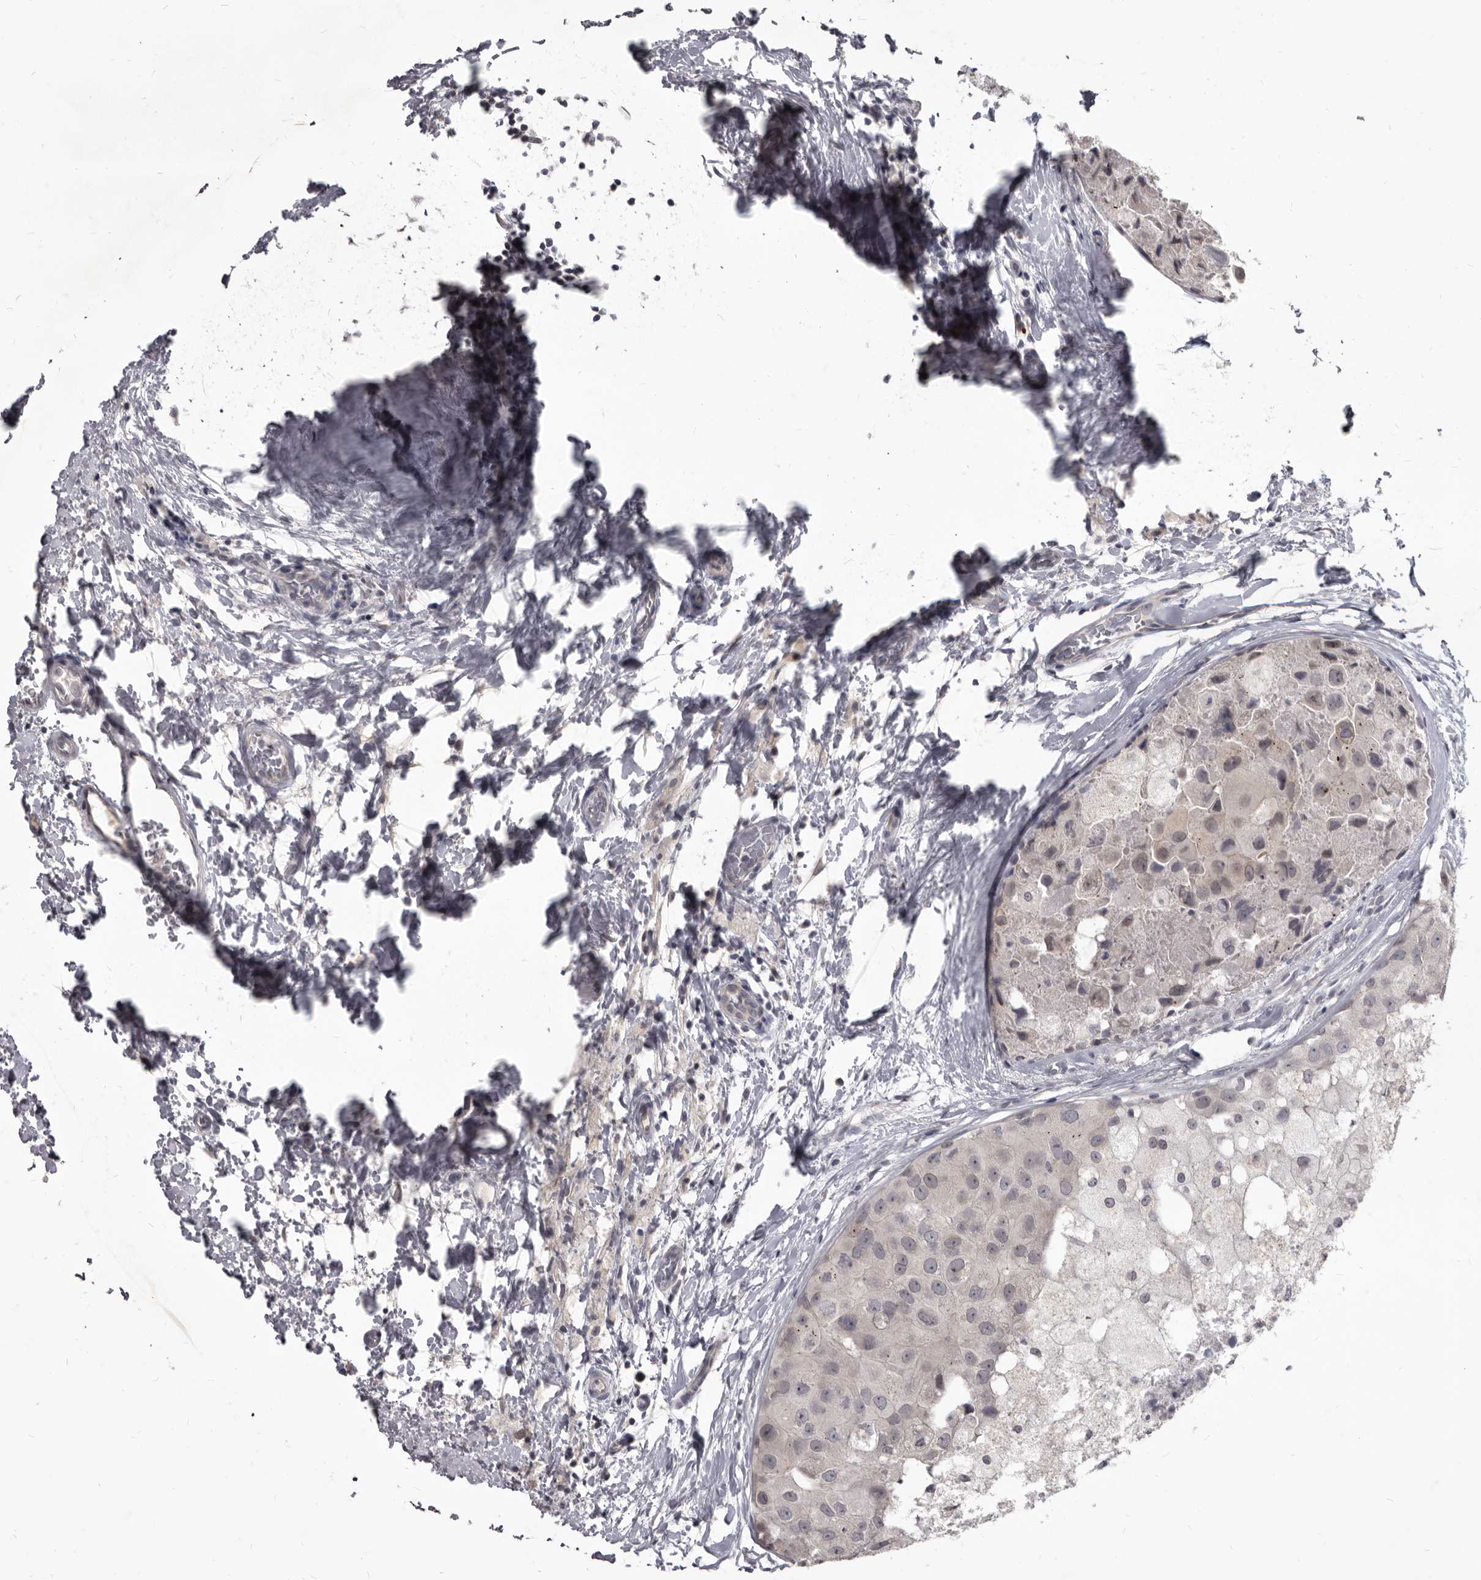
{"staining": {"intensity": "negative", "quantity": "none", "location": "none"}, "tissue": "breast cancer", "cell_type": "Tumor cells", "image_type": "cancer", "snomed": [{"axis": "morphology", "description": "Duct carcinoma"}, {"axis": "topography", "description": "Breast"}], "caption": "The immunohistochemistry (IHC) micrograph has no significant positivity in tumor cells of intraductal carcinoma (breast) tissue.", "gene": "SULT1E1", "patient": {"sex": "female", "age": 62}}